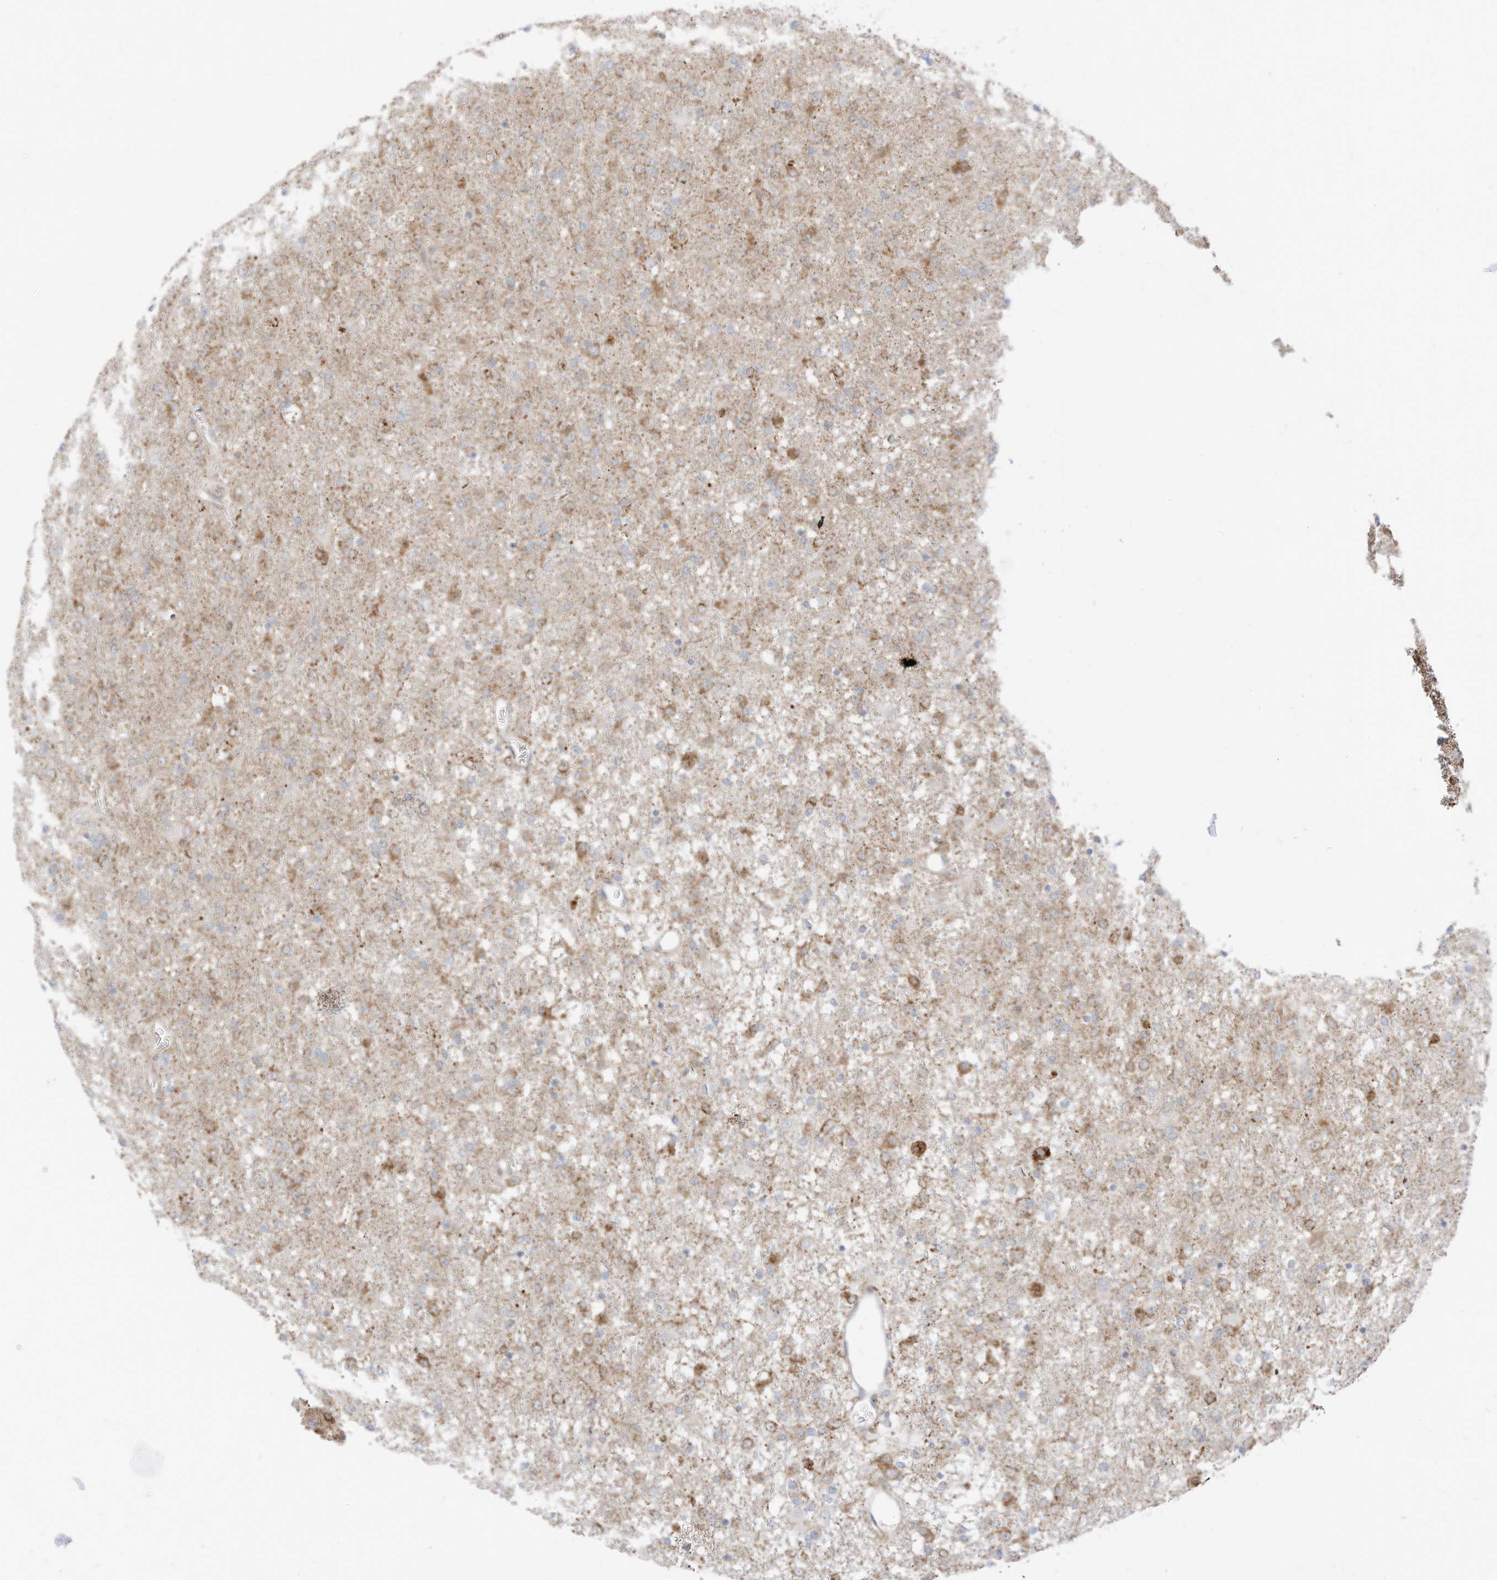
{"staining": {"intensity": "moderate", "quantity": "25%-75%", "location": "cytoplasmic/membranous"}, "tissue": "glioma", "cell_type": "Tumor cells", "image_type": "cancer", "snomed": [{"axis": "morphology", "description": "Glioma, malignant, Low grade"}, {"axis": "topography", "description": "Brain"}], "caption": "Glioma stained for a protein (brown) shows moderate cytoplasmic/membranous positive staining in about 25%-75% of tumor cells.", "gene": "MTUS2", "patient": {"sex": "male", "age": 65}}